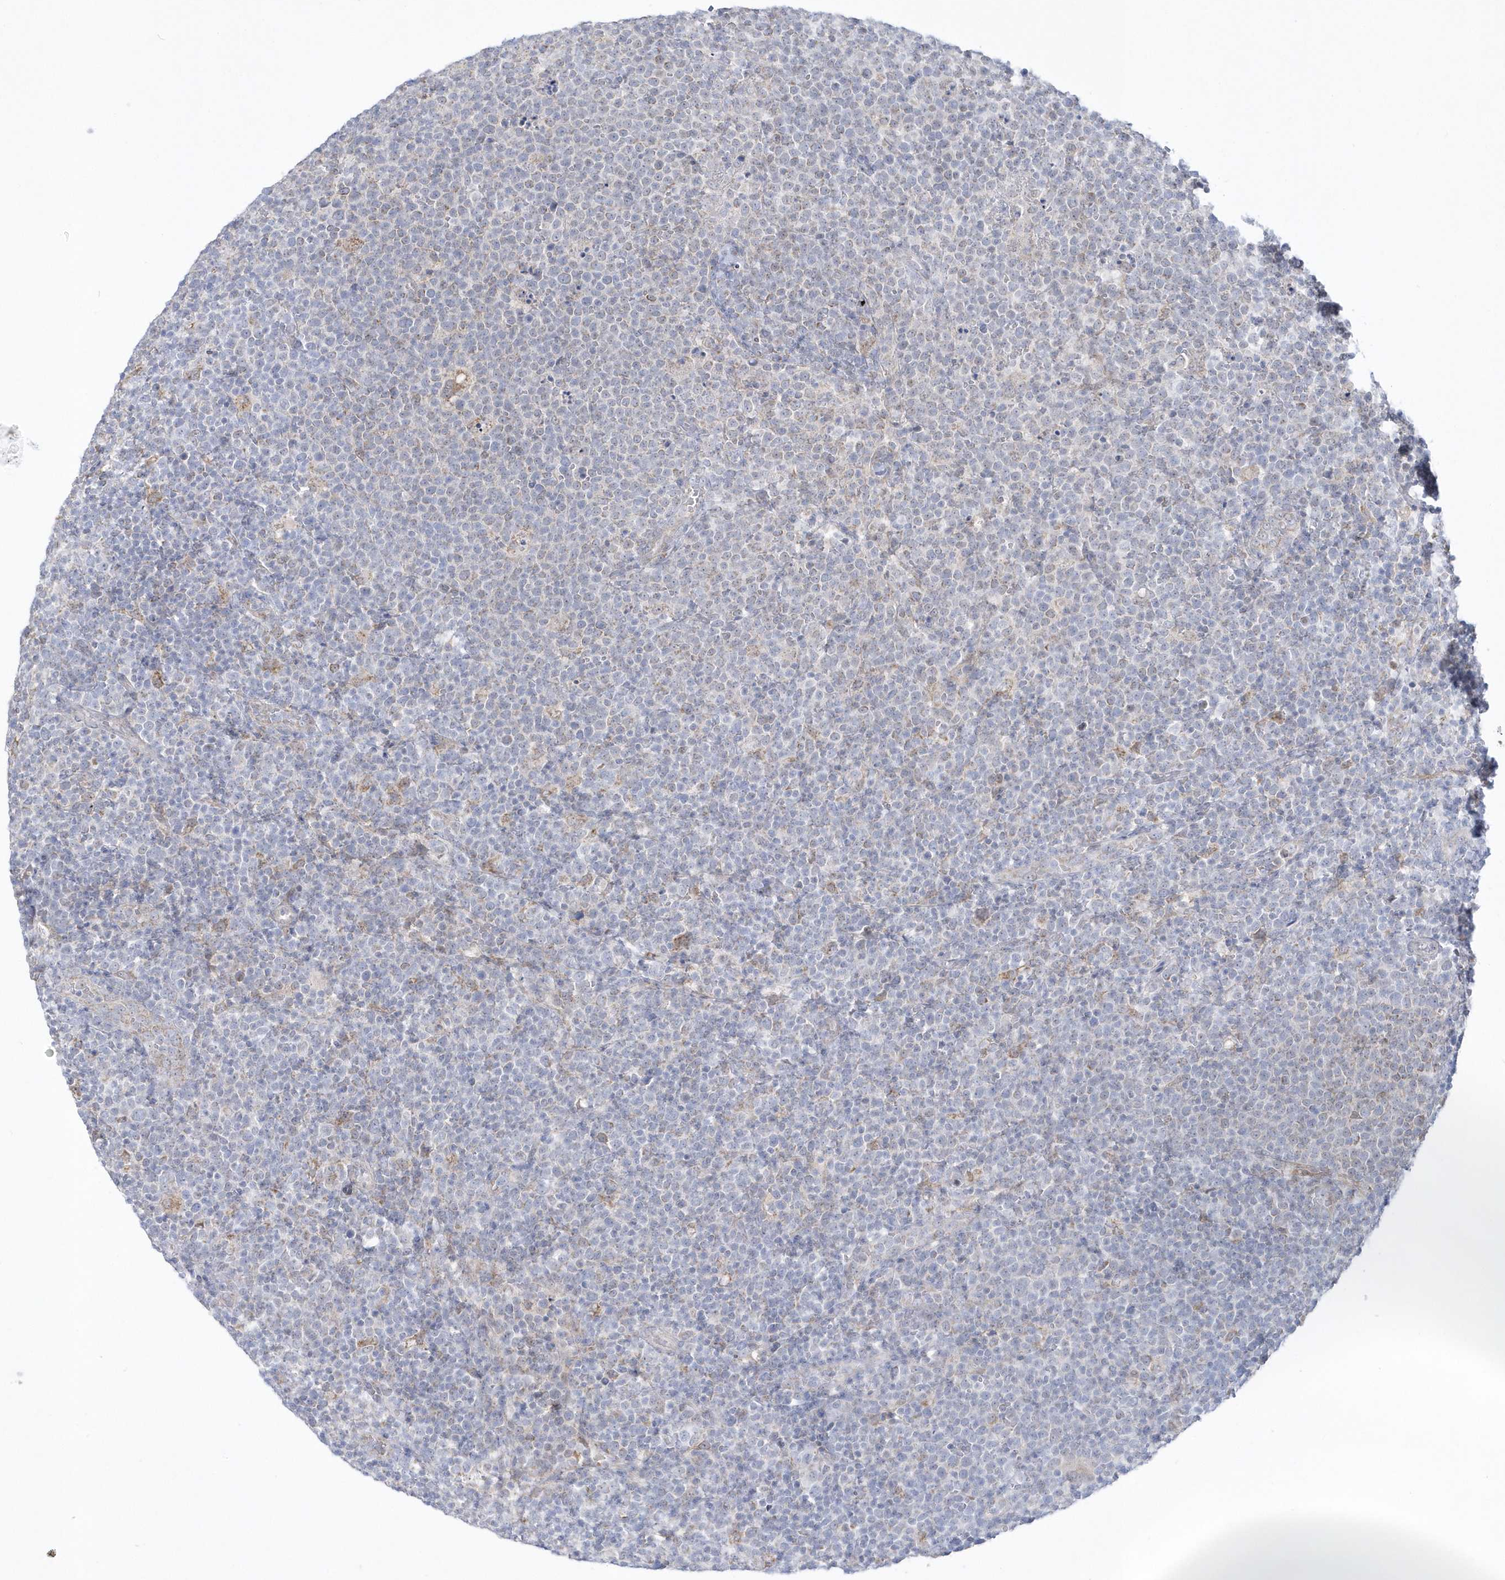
{"staining": {"intensity": "negative", "quantity": "none", "location": "none"}, "tissue": "lymphoma", "cell_type": "Tumor cells", "image_type": "cancer", "snomed": [{"axis": "morphology", "description": "Malignant lymphoma, non-Hodgkin's type, High grade"}, {"axis": "topography", "description": "Lymph node"}], "caption": "Immunohistochemistry micrograph of neoplastic tissue: human lymphoma stained with DAB reveals no significant protein staining in tumor cells.", "gene": "PCBD1", "patient": {"sex": "male", "age": 61}}